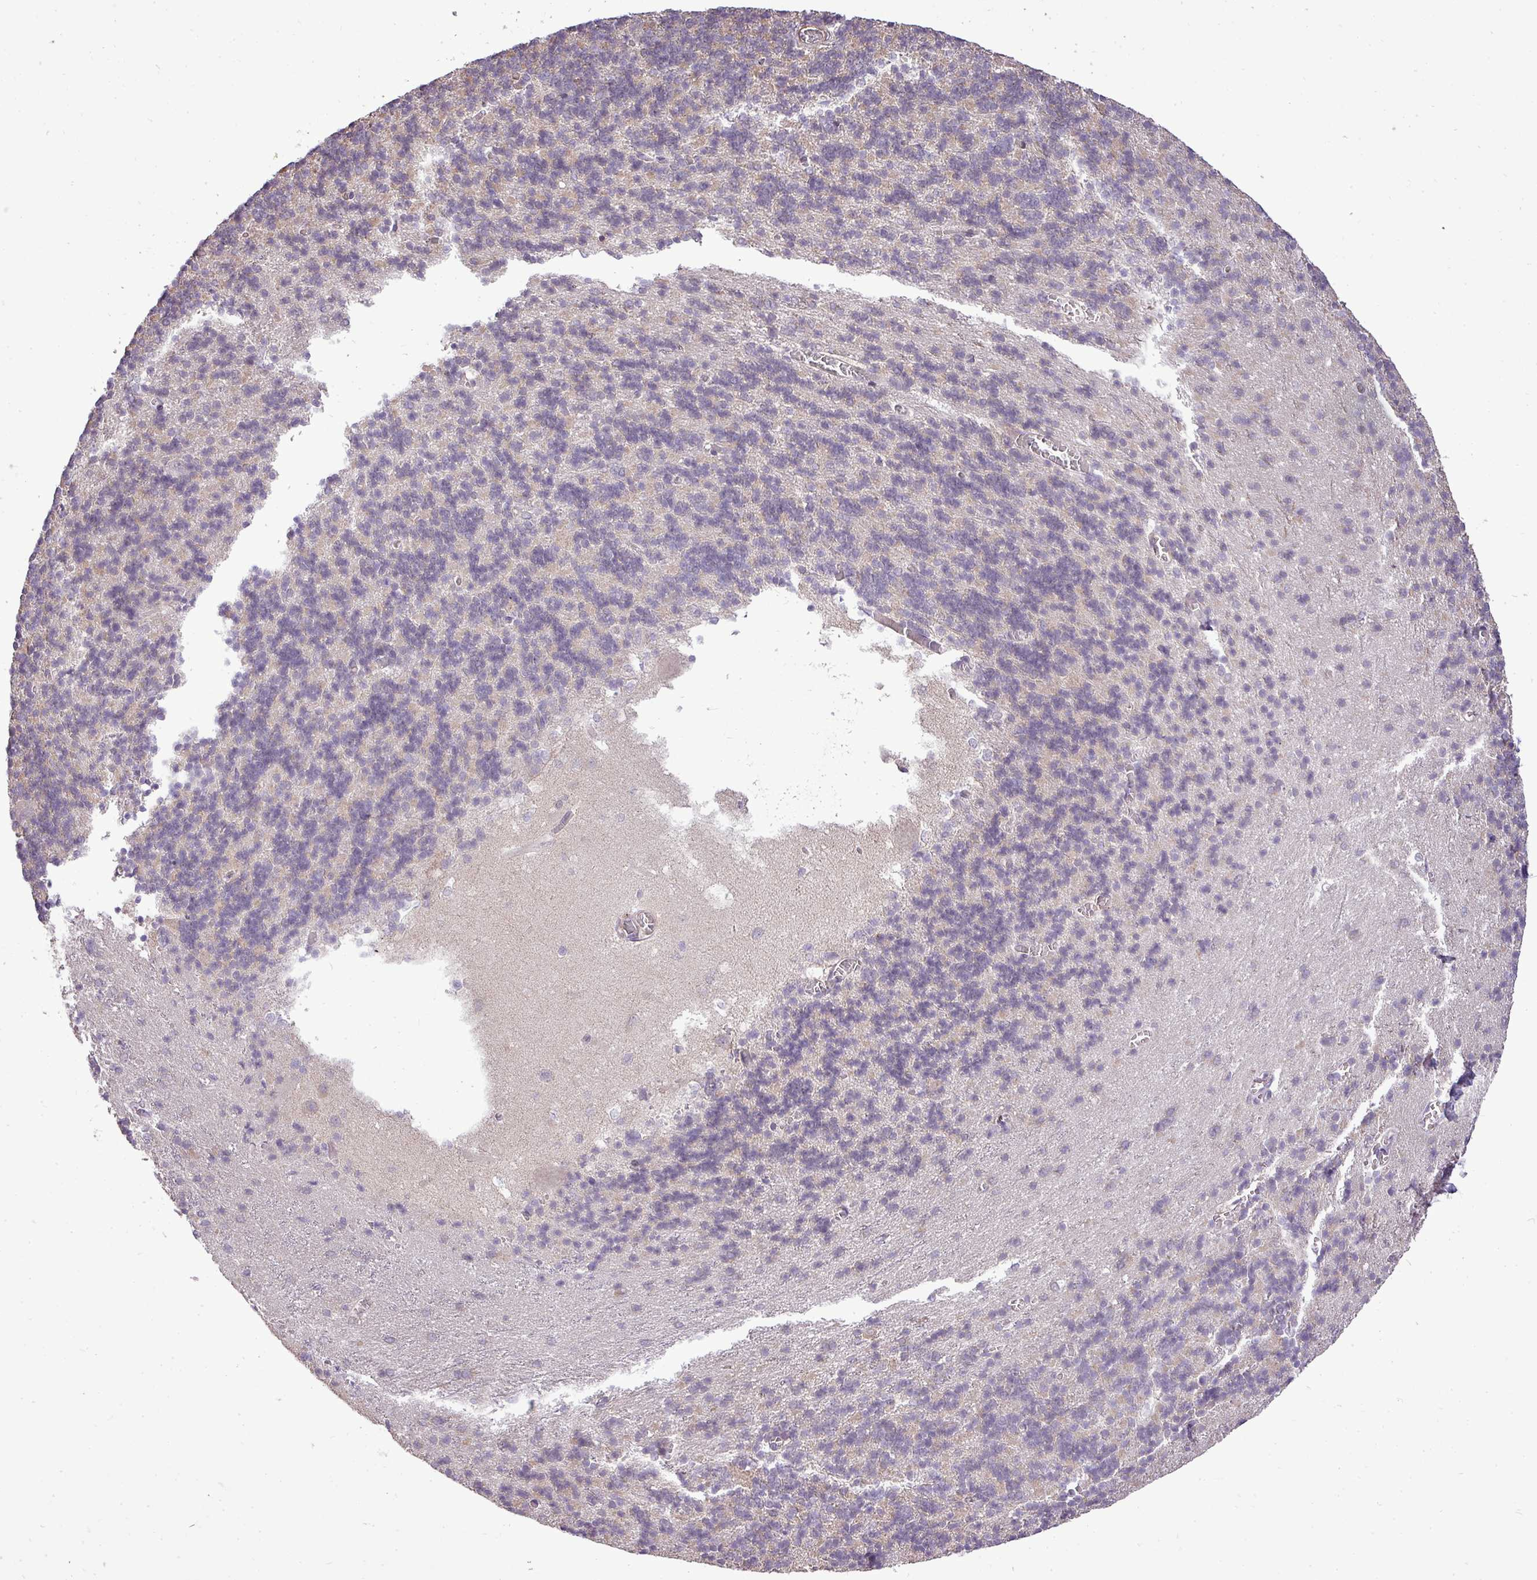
{"staining": {"intensity": "negative", "quantity": "none", "location": "none"}, "tissue": "cerebellum", "cell_type": "Cells in granular layer", "image_type": "normal", "snomed": [{"axis": "morphology", "description": "Normal tissue, NOS"}, {"axis": "topography", "description": "Cerebellum"}], "caption": "IHC of benign cerebellum exhibits no expression in cells in granular layer. (DAB immunohistochemistry visualized using brightfield microscopy, high magnification).", "gene": "PDRG1", "patient": {"sex": "male", "age": 37}}